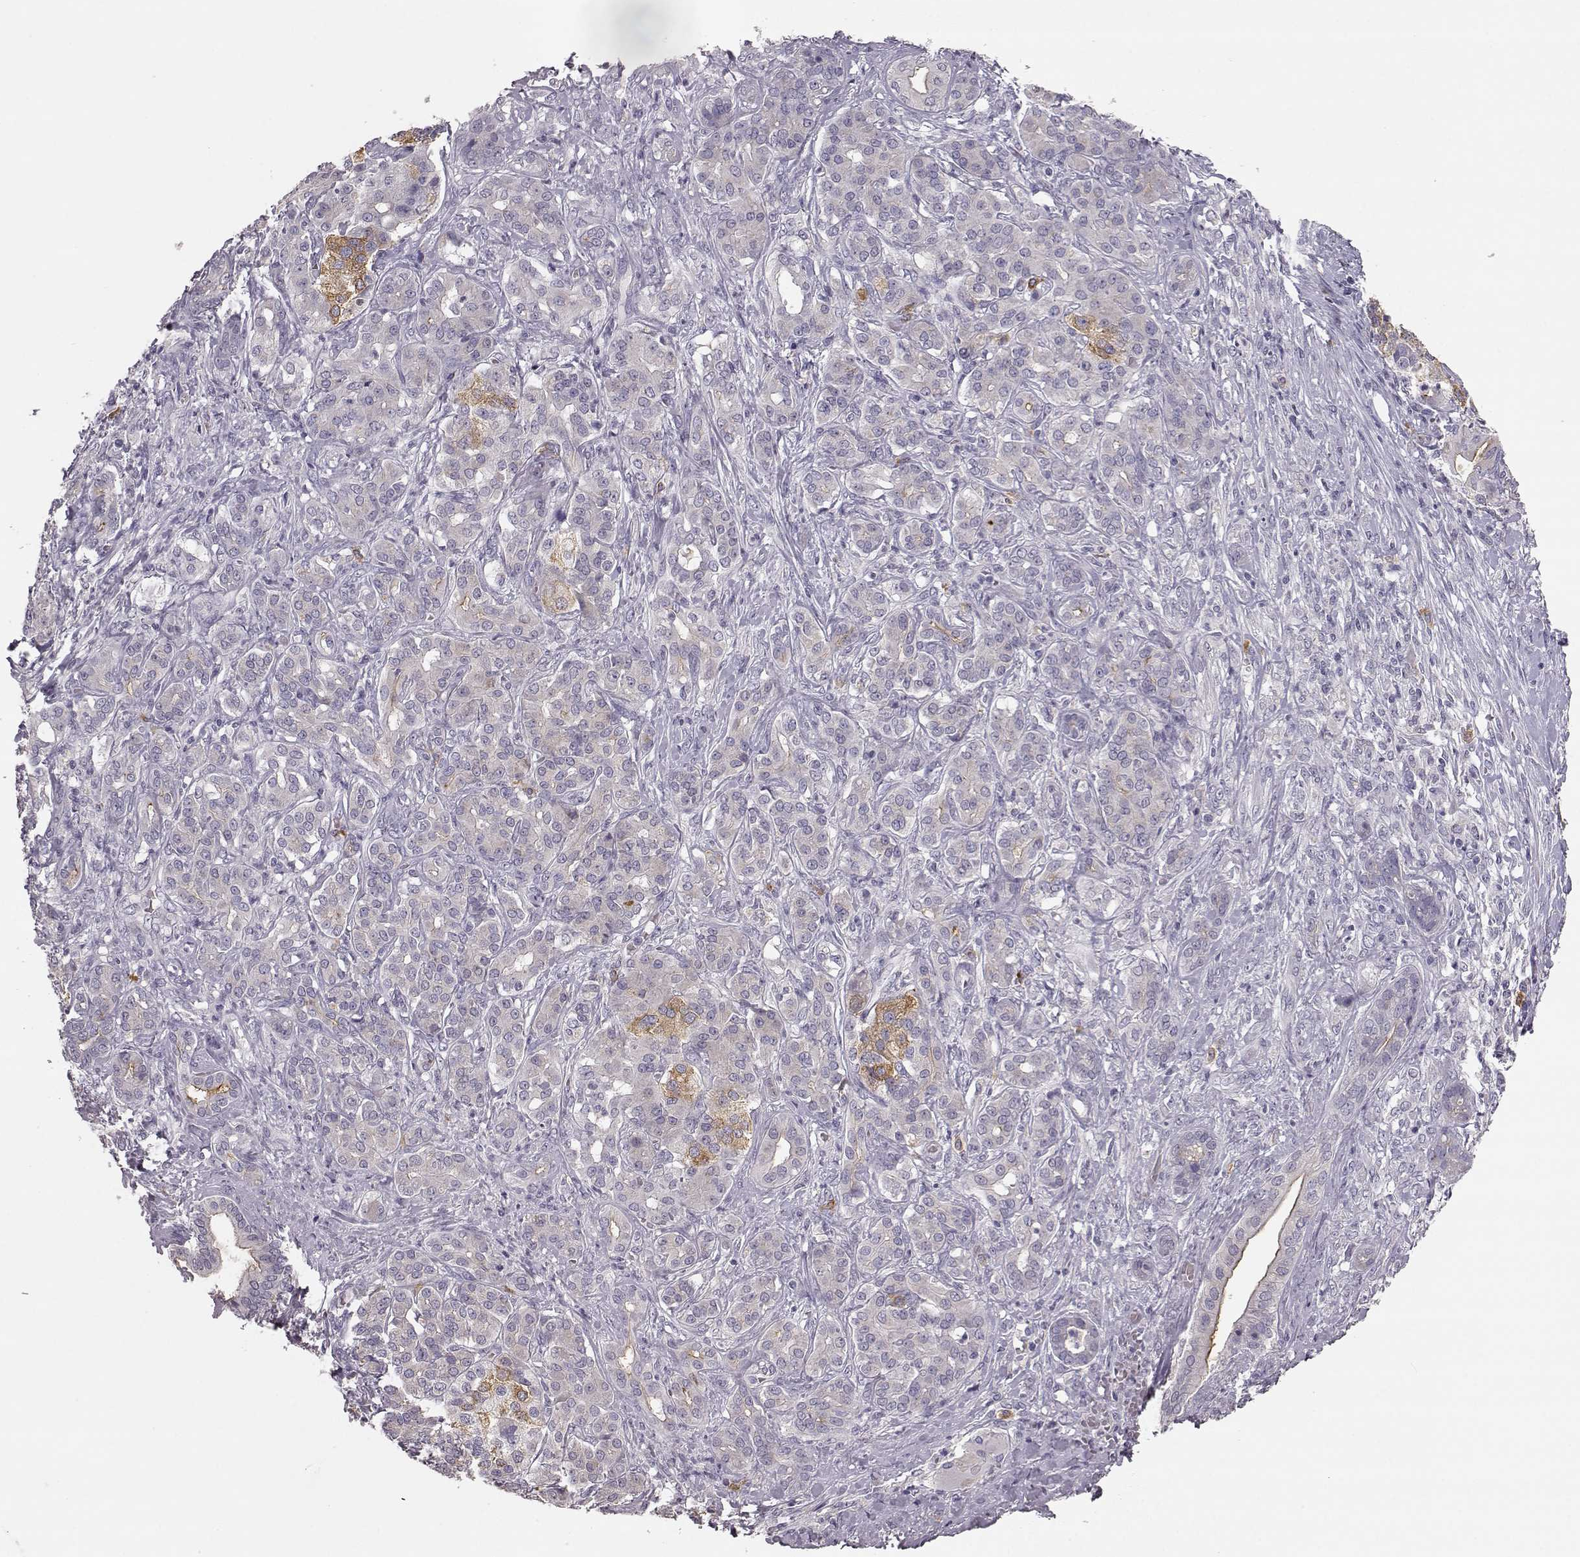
{"staining": {"intensity": "moderate", "quantity": "<25%", "location": "cytoplasmic/membranous"}, "tissue": "pancreatic cancer", "cell_type": "Tumor cells", "image_type": "cancer", "snomed": [{"axis": "morphology", "description": "Normal tissue, NOS"}, {"axis": "morphology", "description": "Inflammation, NOS"}, {"axis": "morphology", "description": "Adenocarcinoma, NOS"}, {"axis": "topography", "description": "Pancreas"}], "caption": "Pancreatic cancer (adenocarcinoma) stained with a protein marker displays moderate staining in tumor cells.", "gene": "GHR", "patient": {"sex": "male", "age": 57}}